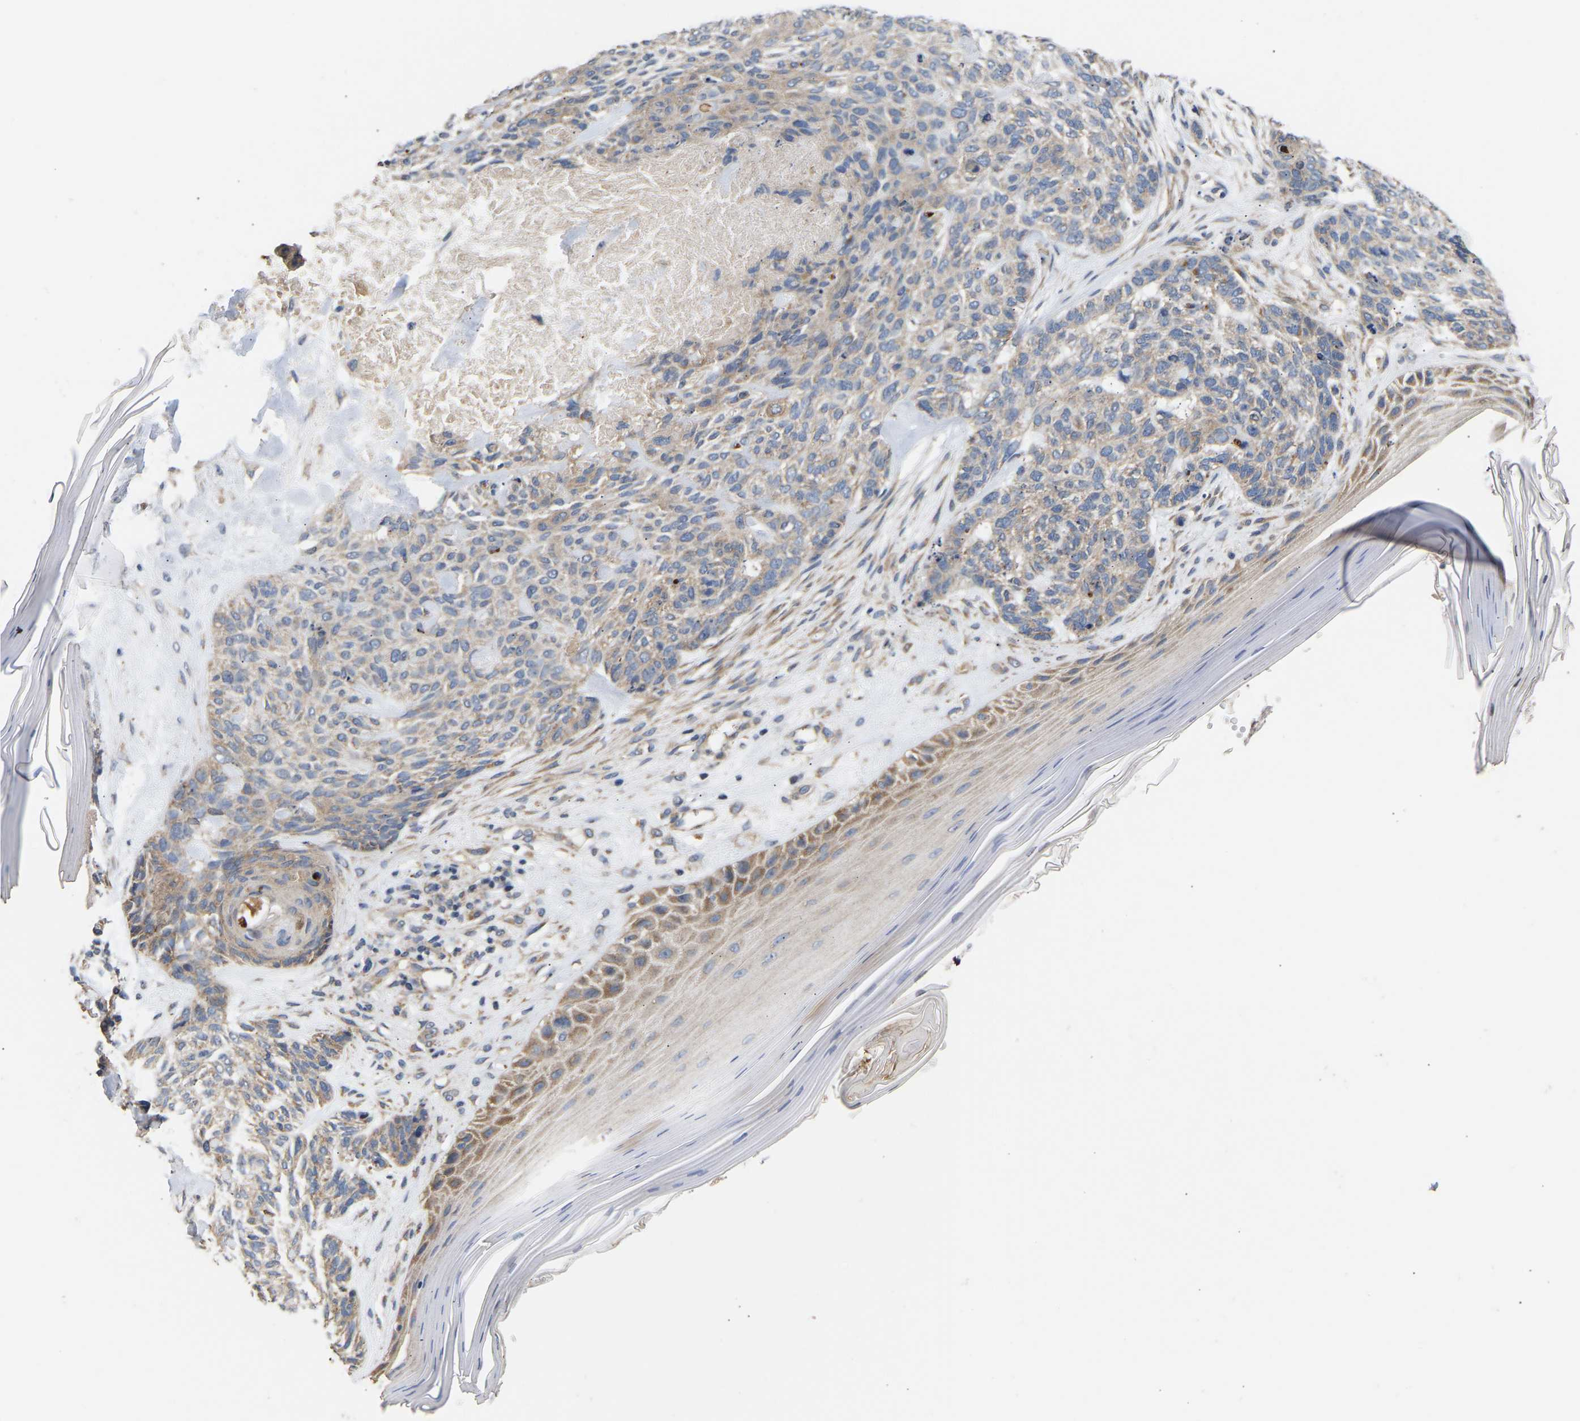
{"staining": {"intensity": "weak", "quantity": "25%-75%", "location": "cytoplasmic/membranous"}, "tissue": "skin cancer", "cell_type": "Tumor cells", "image_type": "cancer", "snomed": [{"axis": "morphology", "description": "Basal cell carcinoma"}, {"axis": "topography", "description": "Skin"}], "caption": "Human skin basal cell carcinoma stained with a brown dye exhibits weak cytoplasmic/membranous positive positivity in approximately 25%-75% of tumor cells.", "gene": "AIMP2", "patient": {"sex": "male", "age": 55}}